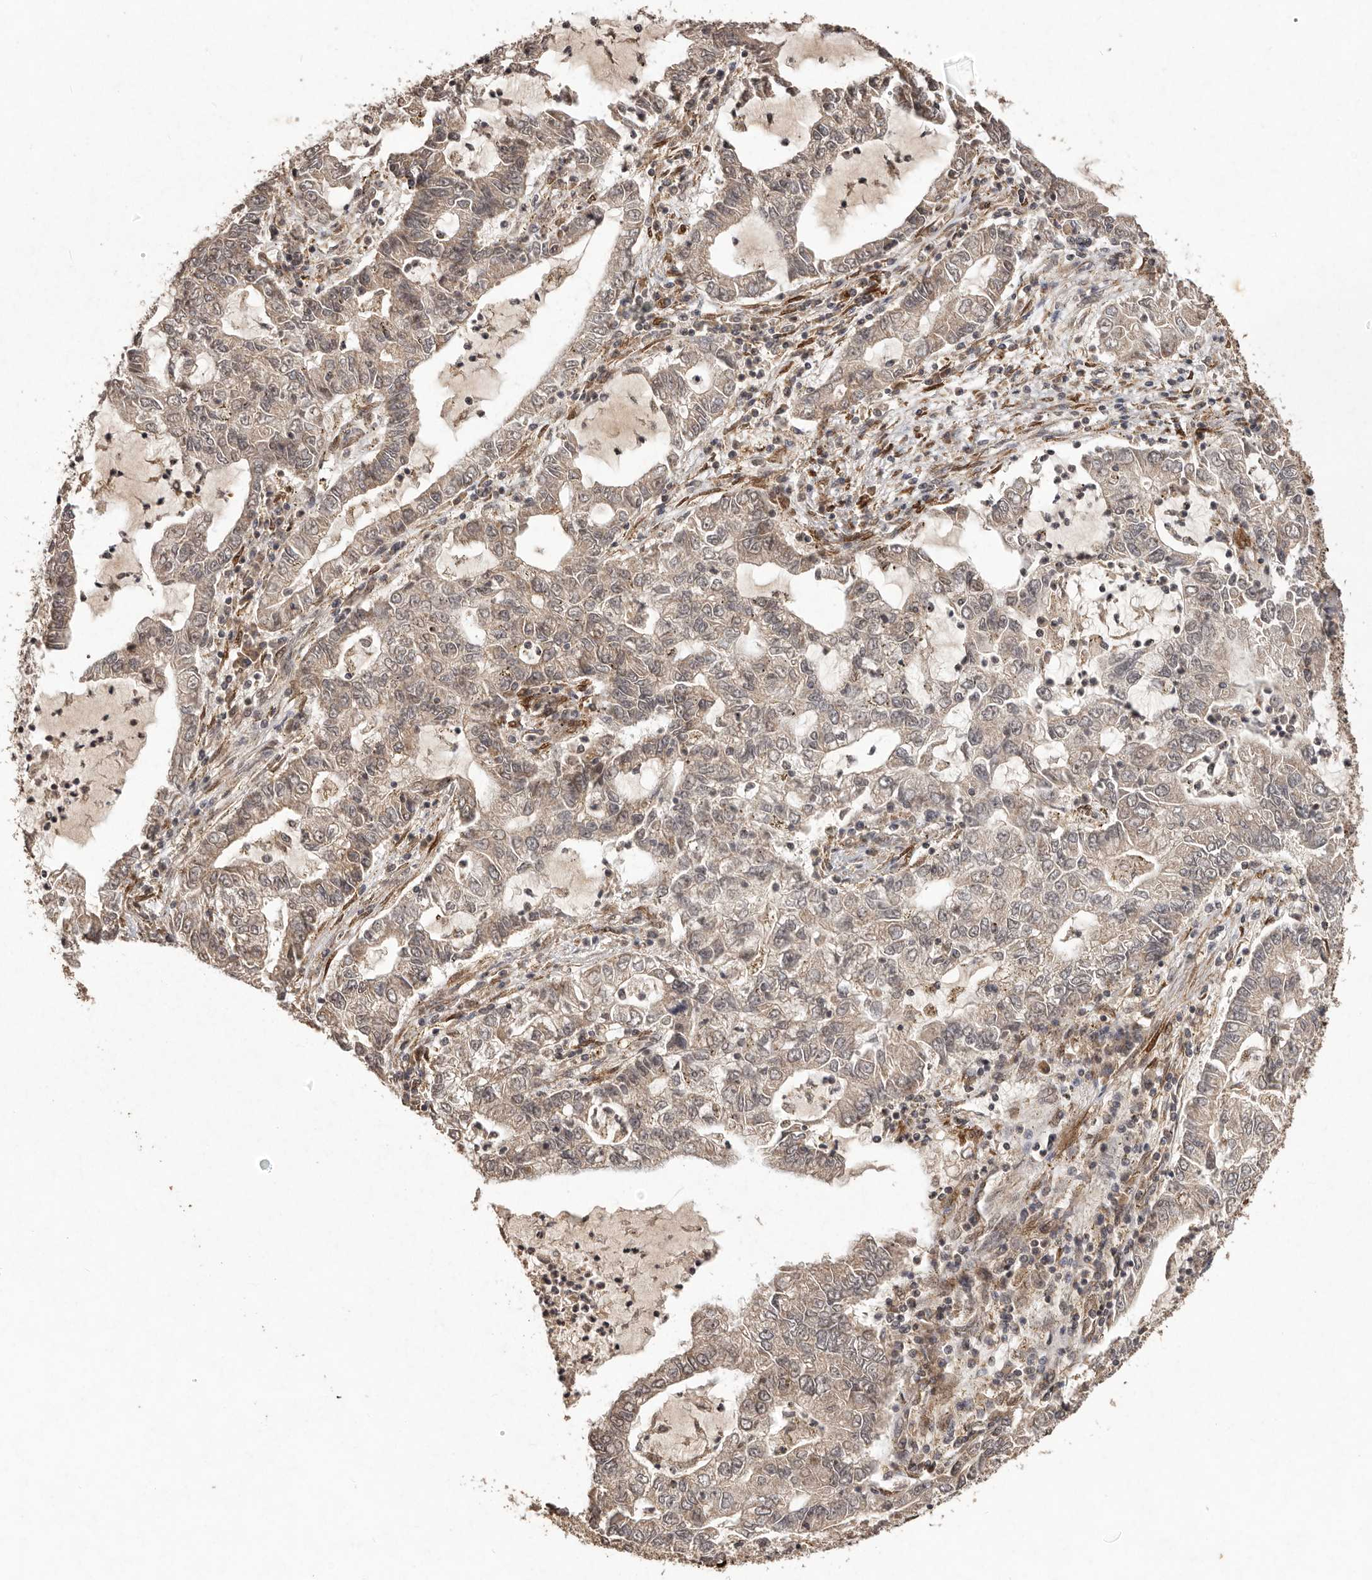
{"staining": {"intensity": "weak", "quantity": "25%-75%", "location": "cytoplasmic/membranous"}, "tissue": "lung cancer", "cell_type": "Tumor cells", "image_type": "cancer", "snomed": [{"axis": "morphology", "description": "Adenocarcinoma, NOS"}, {"axis": "topography", "description": "Lung"}], "caption": "Lung cancer stained with immunohistochemistry (IHC) shows weak cytoplasmic/membranous positivity in about 25%-75% of tumor cells. (DAB (3,3'-diaminobenzidine) = brown stain, brightfield microscopy at high magnification).", "gene": "PLOD2", "patient": {"sex": "female", "age": 51}}